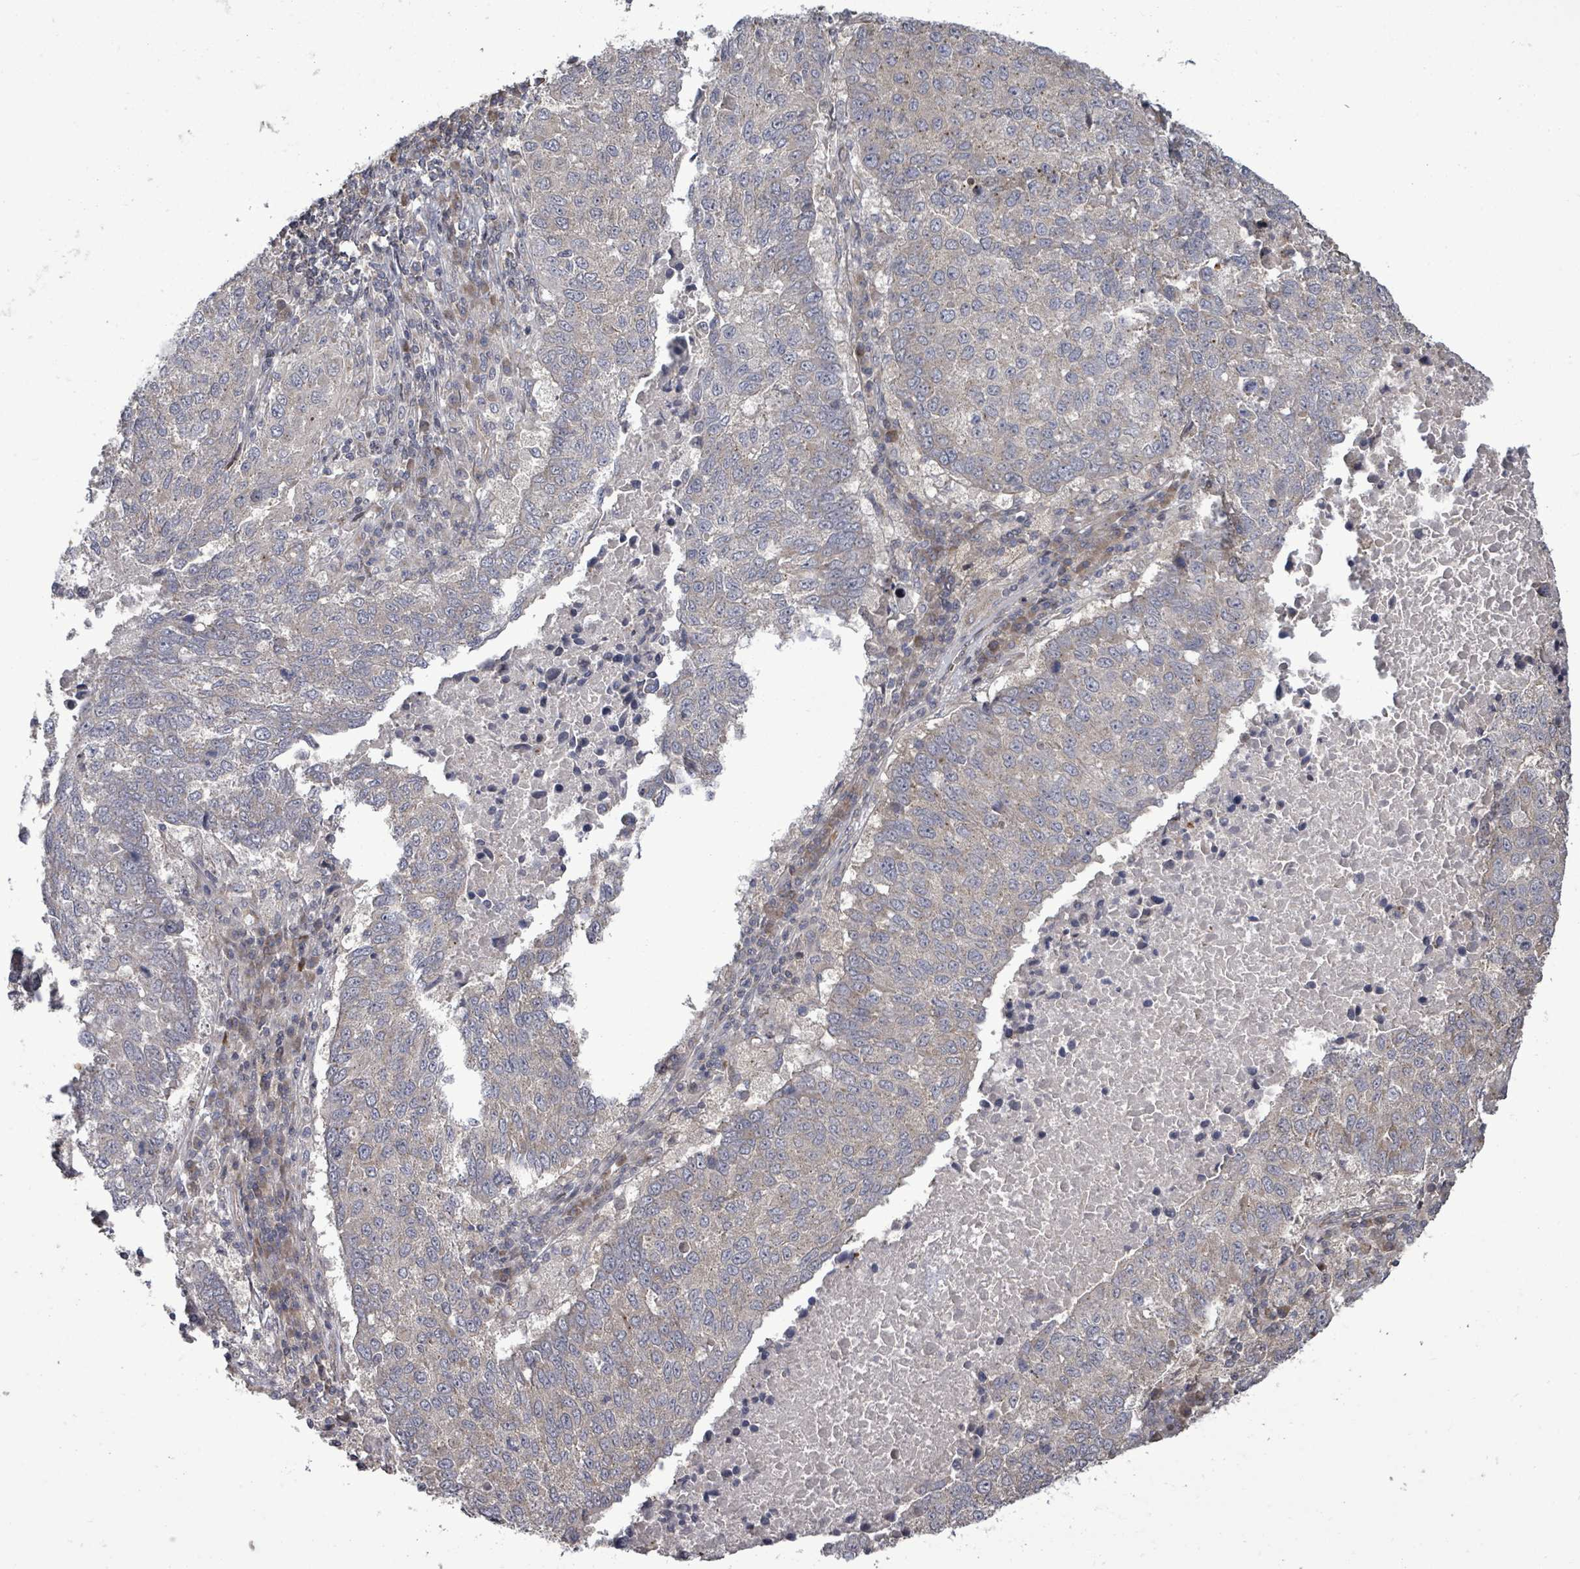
{"staining": {"intensity": "weak", "quantity": "<25%", "location": "cytoplasmic/membranous"}, "tissue": "lung cancer", "cell_type": "Tumor cells", "image_type": "cancer", "snomed": [{"axis": "morphology", "description": "Squamous cell carcinoma, NOS"}, {"axis": "topography", "description": "Lung"}], "caption": "High power microscopy histopathology image of an IHC image of lung squamous cell carcinoma, revealing no significant staining in tumor cells.", "gene": "KRTAP27-1", "patient": {"sex": "male", "age": 73}}